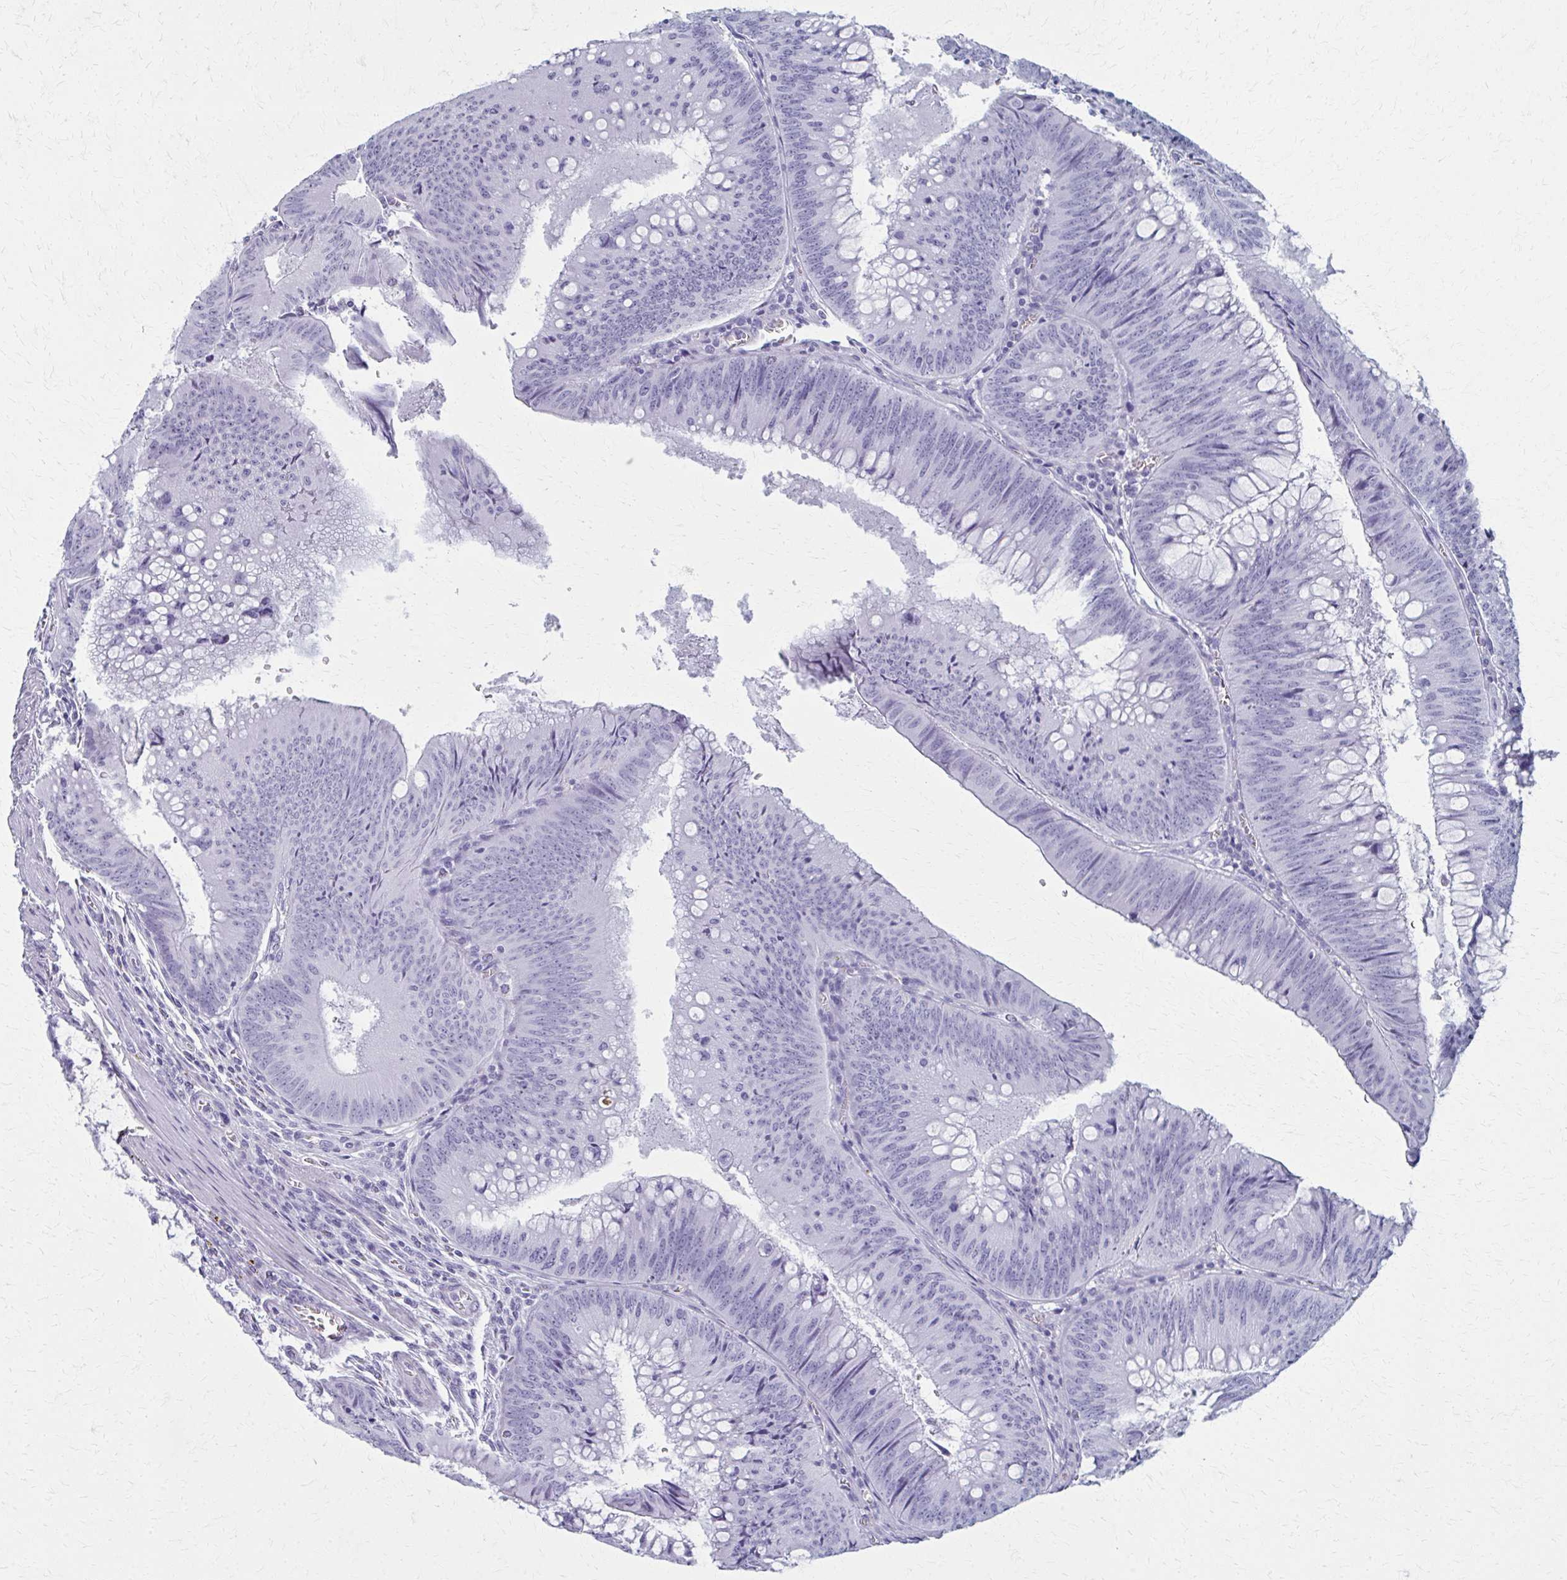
{"staining": {"intensity": "negative", "quantity": "none", "location": "none"}, "tissue": "colorectal cancer", "cell_type": "Tumor cells", "image_type": "cancer", "snomed": [{"axis": "morphology", "description": "Adenocarcinoma, NOS"}, {"axis": "topography", "description": "Rectum"}], "caption": "Tumor cells are negative for protein expression in human colorectal adenocarcinoma.", "gene": "MPLKIP", "patient": {"sex": "female", "age": 72}}